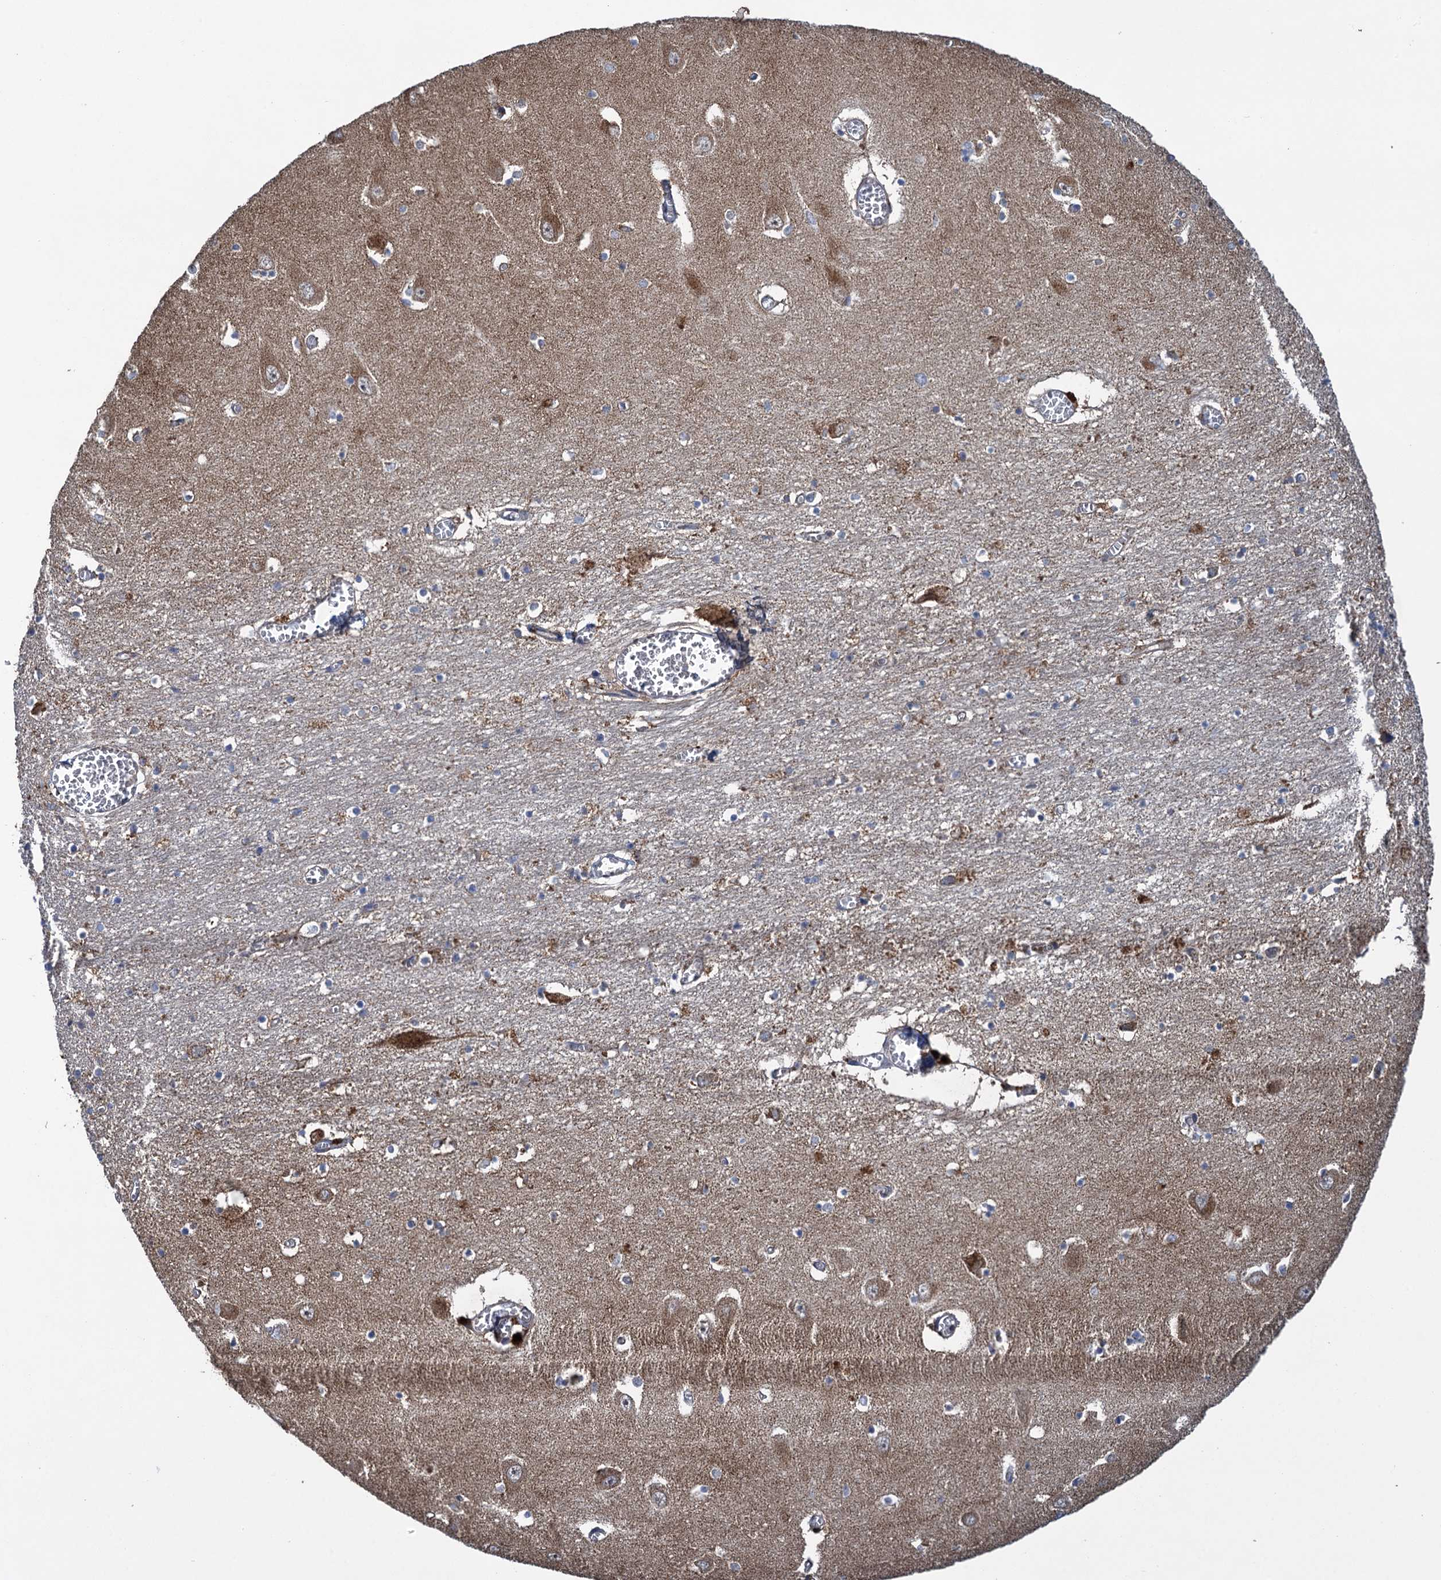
{"staining": {"intensity": "moderate", "quantity": "<25%", "location": "cytoplasmic/membranous"}, "tissue": "hippocampus", "cell_type": "Glial cells", "image_type": "normal", "snomed": [{"axis": "morphology", "description": "Normal tissue, NOS"}, {"axis": "topography", "description": "Hippocampus"}], "caption": "The photomicrograph displays immunohistochemical staining of normal hippocampus. There is moderate cytoplasmic/membranous positivity is identified in approximately <25% of glial cells.", "gene": "TXNDC11", "patient": {"sex": "male", "age": 70}}